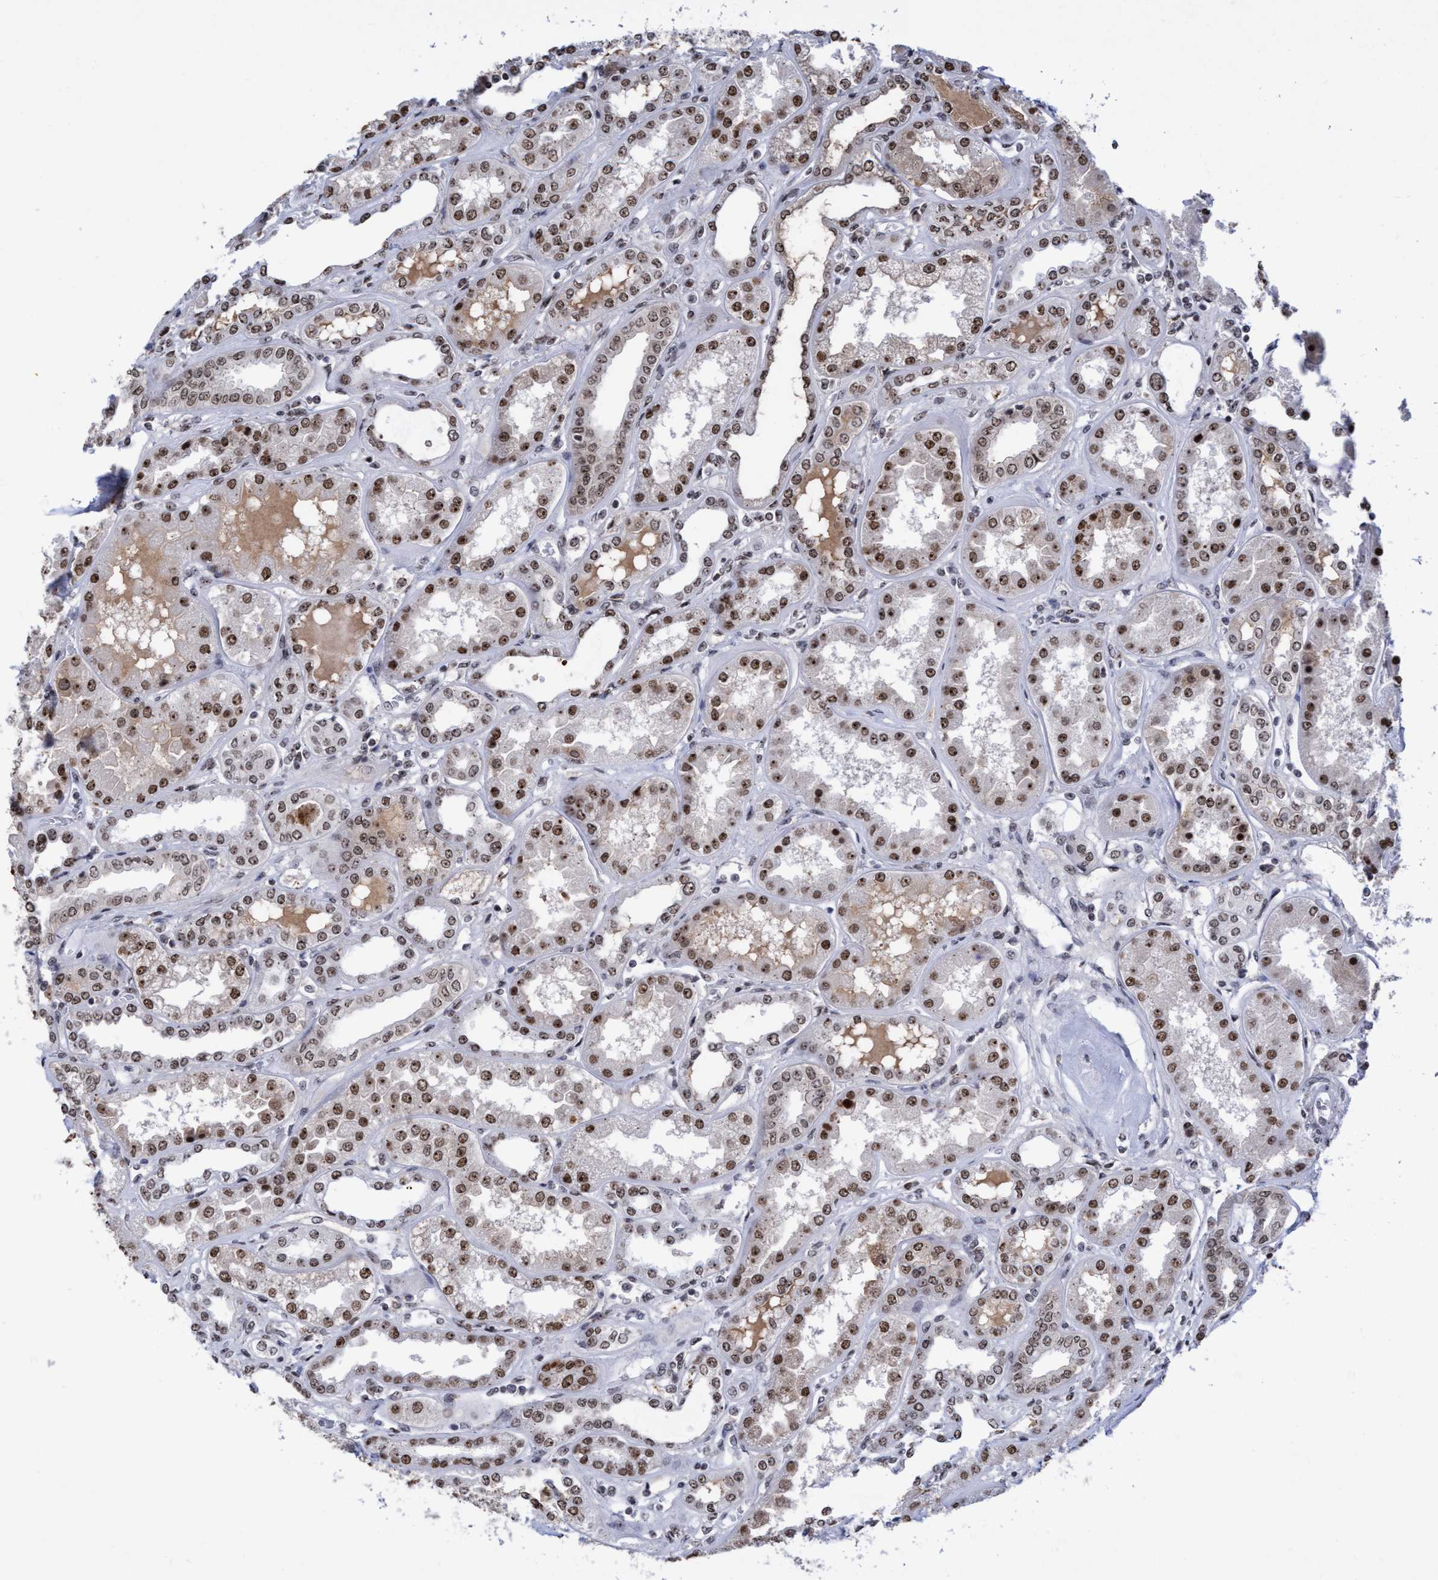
{"staining": {"intensity": "moderate", "quantity": "25%-75%", "location": "nuclear"}, "tissue": "kidney", "cell_type": "Cells in glomeruli", "image_type": "normal", "snomed": [{"axis": "morphology", "description": "Normal tissue, NOS"}, {"axis": "topography", "description": "Kidney"}], "caption": "Immunohistochemical staining of normal human kidney demonstrates medium levels of moderate nuclear positivity in approximately 25%-75% of cells in glomeruli.", "gene": "EFCAB10", "patient": {"sex": "female", "age": 56}}